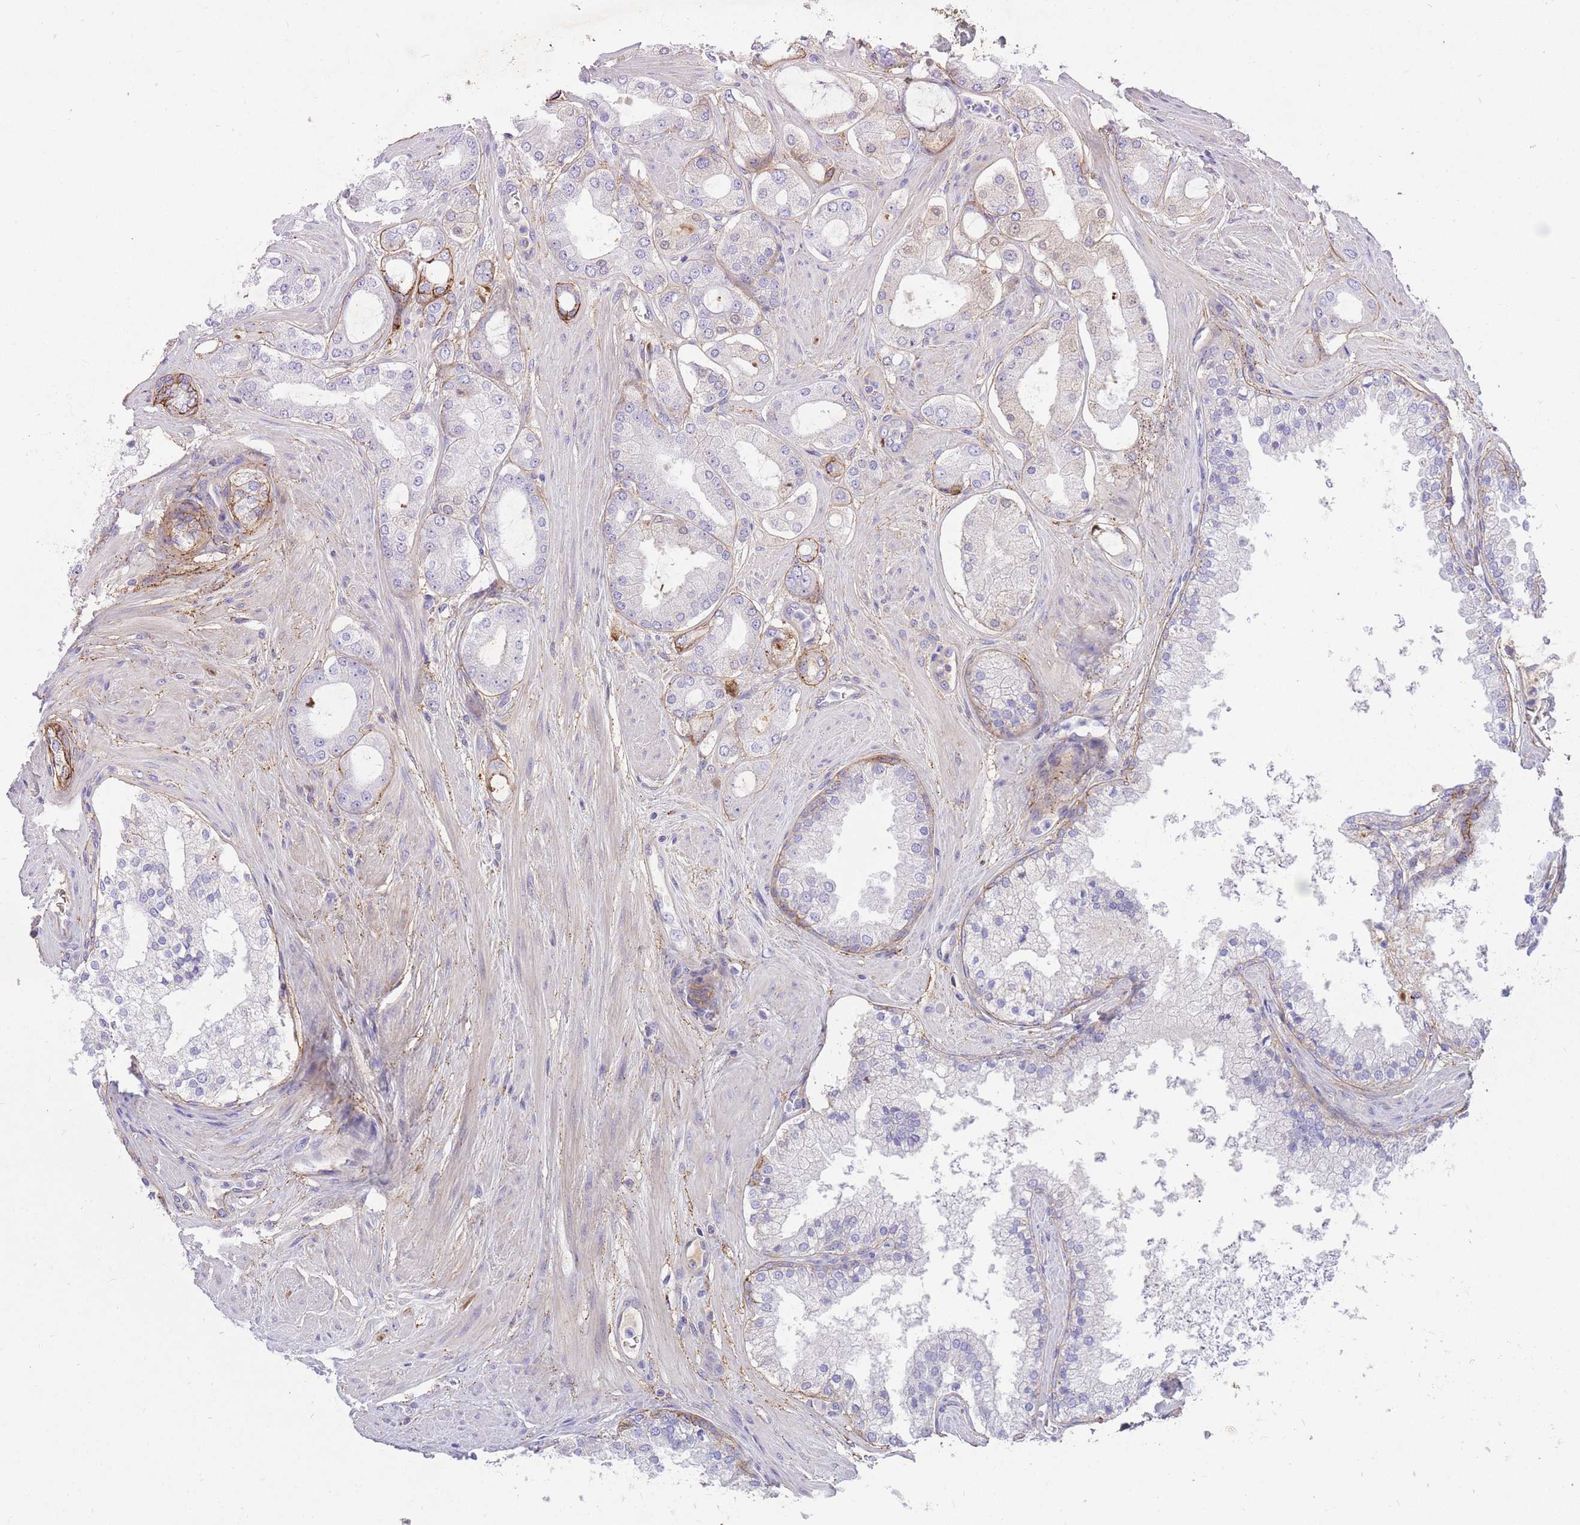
{"staining": {"intensity": "negative", "quantity": "none", "location": "none"}, "tissue": "prostate cancer", "cell_type": "Tumor cells", "image_type": "cancer", "snomed": [{"axis": "morphology", "description": "Adenocarcinoma, Low grade"}, {"axis": "topography", "description": "Prostate"}], "caption": "There is no significant staining in tumor cells of prostate cancer.", "gene": "HRG", "patient": {"sex": "male", "age": 42}}